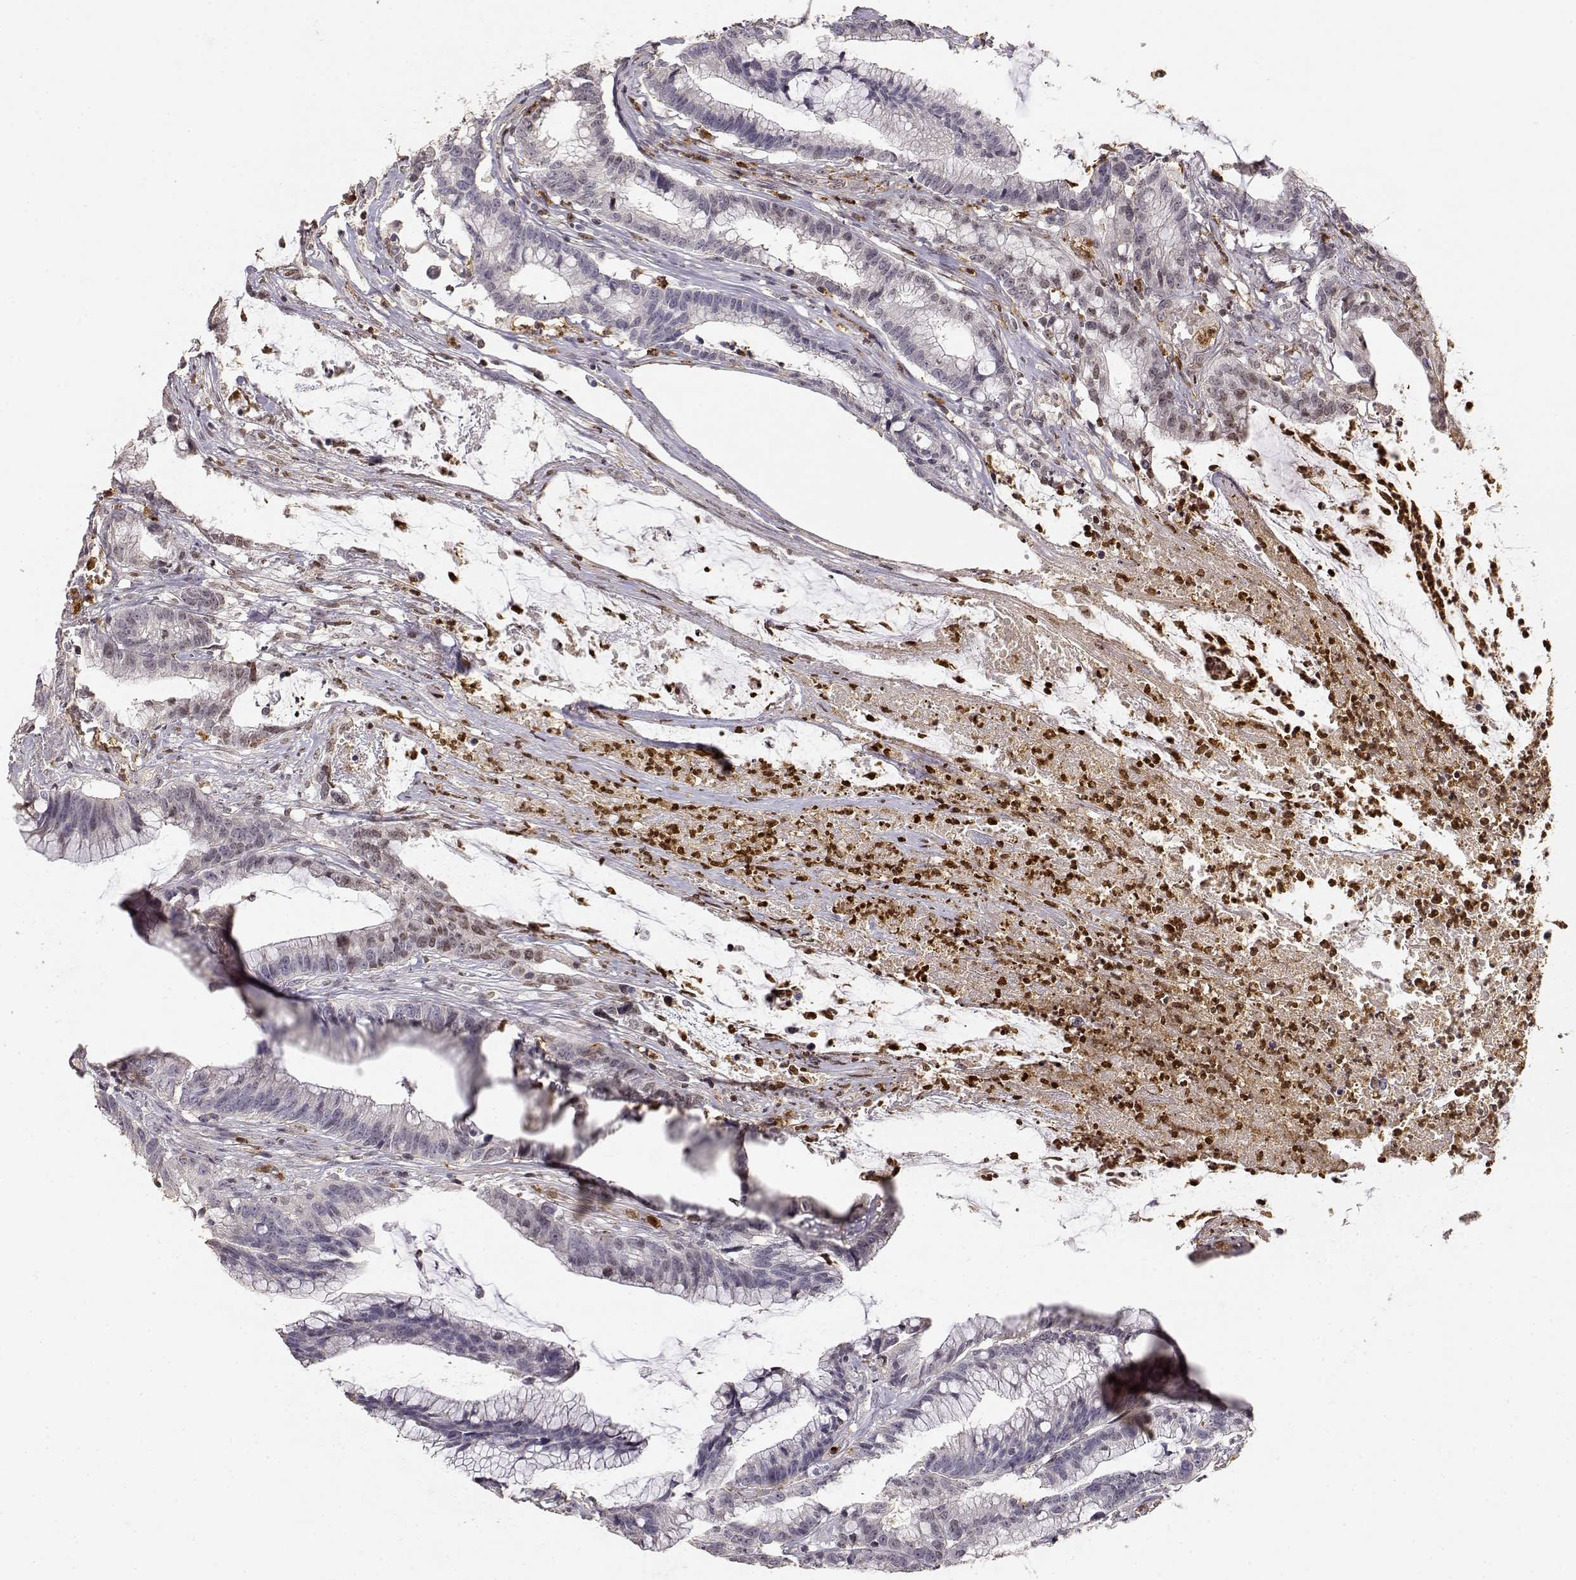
{"staining": {"intensity": "negative", "quantity": "none", "location": "none"}, "tissue": "colorectal cancer", "cell_type": "Tumor cells", "image_type": "cancer", "snomed": [{"axis": "morphology", "description": "Adenocarcinoma, NOS"}, {"axis": "topography", "description": "Colon"}], "caption": "Immunohistochemical staining of colorectal cancer exhibits no significant expression in tumor cells.", "gene": "TNFRSF10C", "patient": {"sex": "female", "age": 78}}